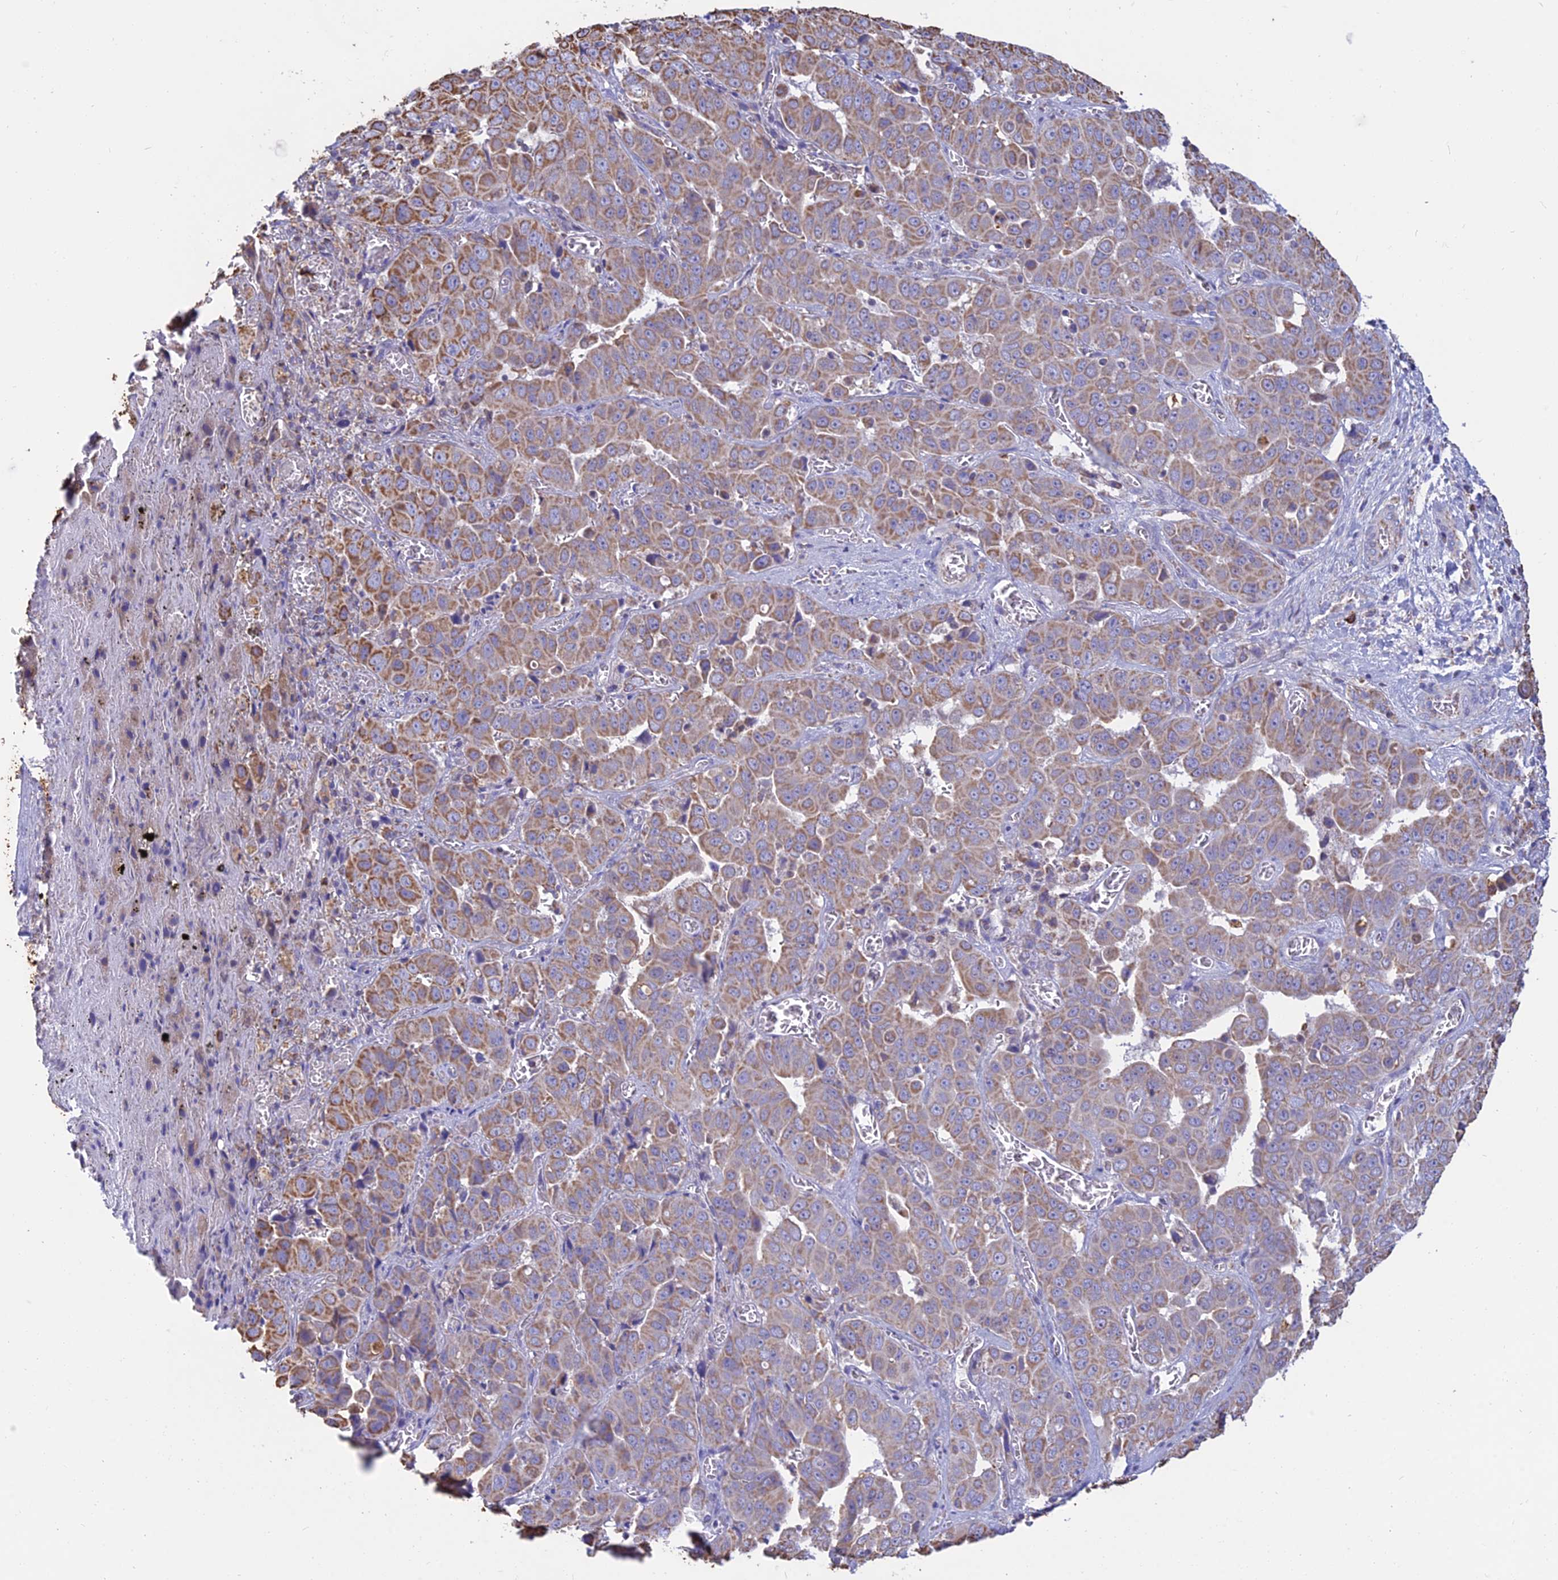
{"staining": {"intensity": "moderate", "quantity": ">75%", "location": "cytoplasmic/membranous"}, "tissue": "liver cancer", "cell_type": "Tumor cells", "image_type": "cancer", "snomed": [{"axis": "morphology", "description": "Cholangiocarcinoma"}, {"axis": "topography", "description": "Liver"}], "caption": "The micrograph shows staining of liver cancer, revealing moderate cytoplasmic/membranous protein positivity (brown color) within tumor cells. (DAB (3,3'-diaminobenzidine) IHC, brown staining for protein, blue staining for nuclei).", "gene": "OR2W3", "patient": {"sex": "female", "age": 52}}